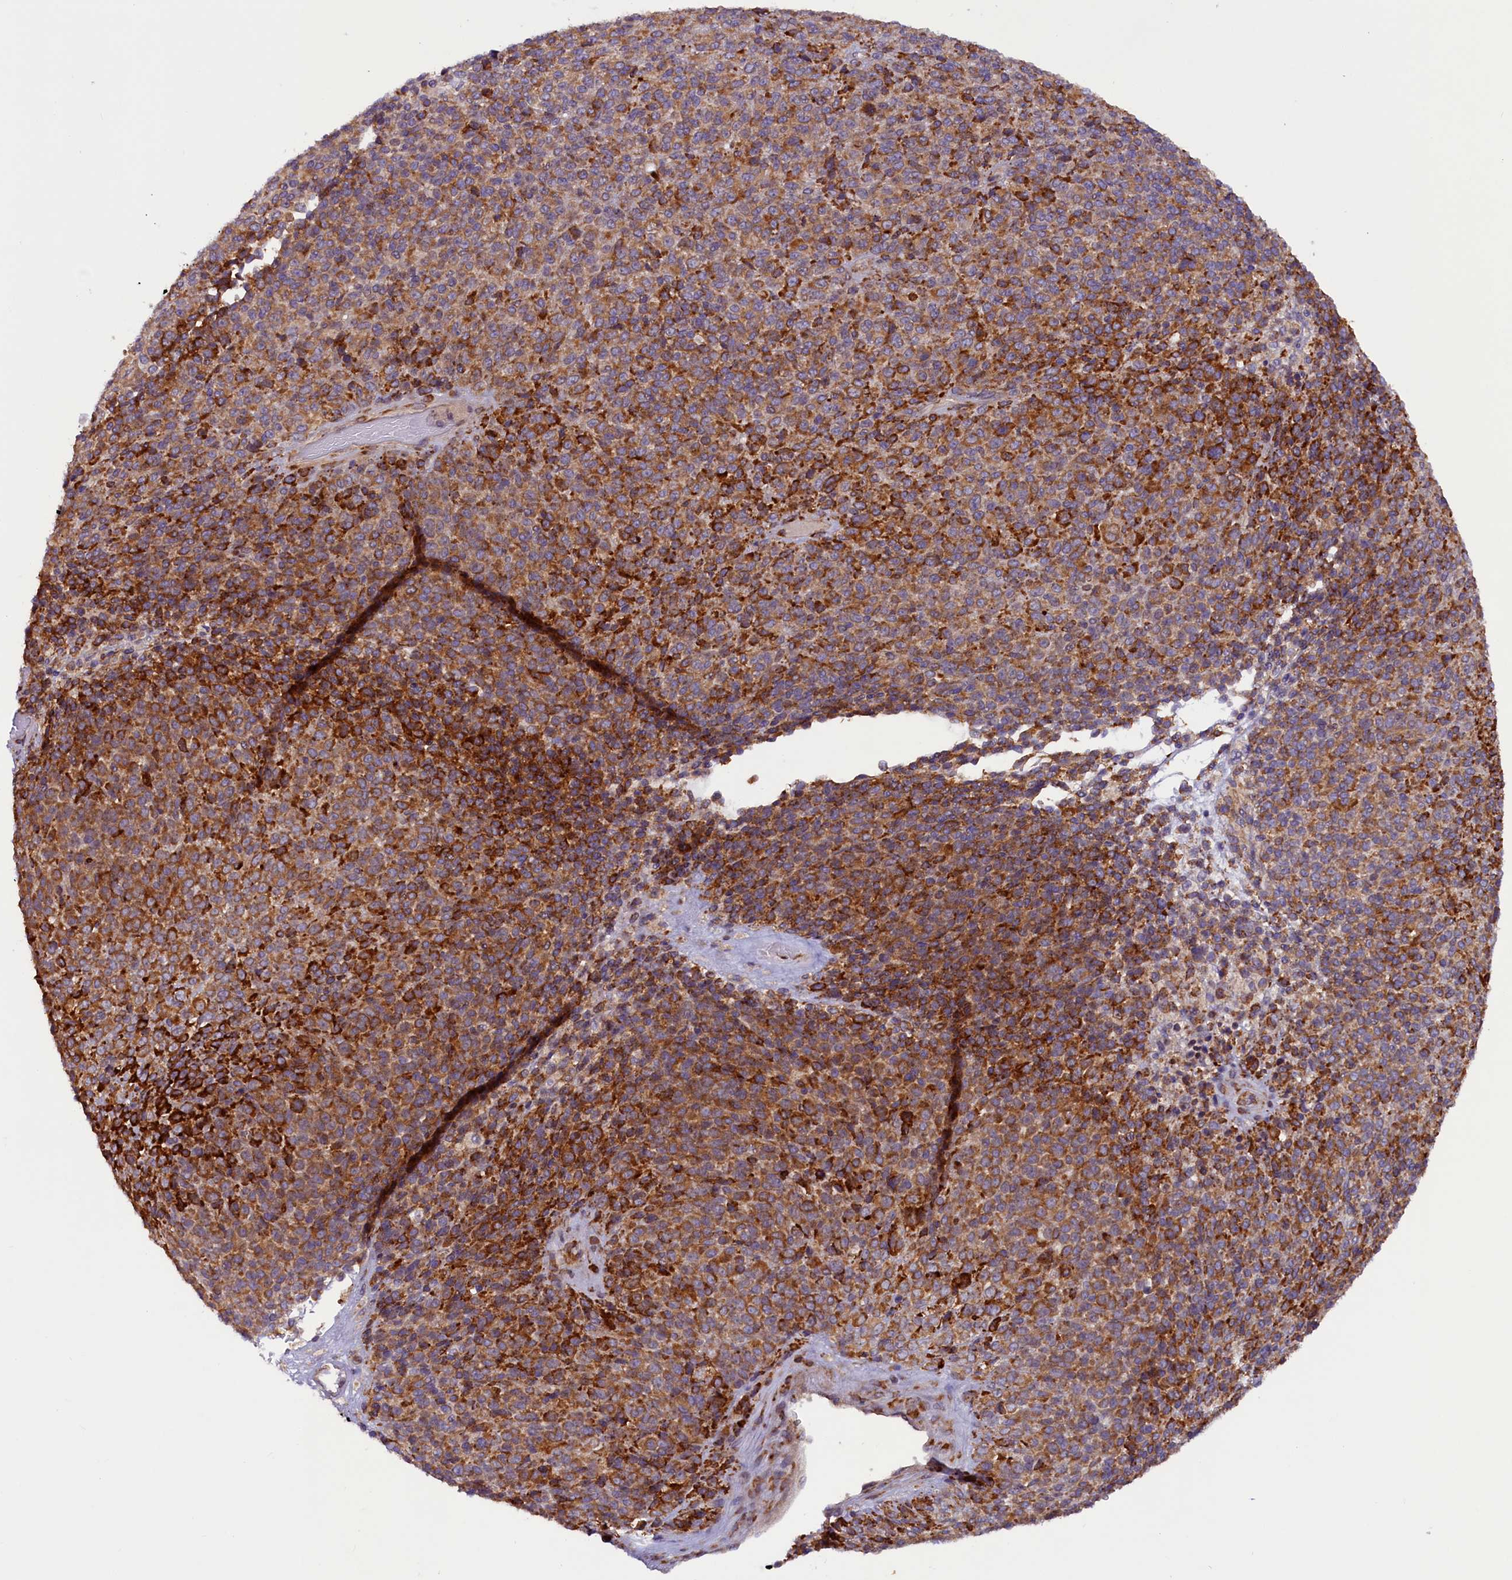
{"staining": {"intensity": "strong", "quantity": ">75%", "location": "cytoplasmic/membranous"}, "tissue": "melanoma", "cell_type": "Tumor cells", "image_type": "cancer", "snomed": [{"axis": "morphology", "description": "Malignant melanoma, Metastatic site"}, {"axis": "topography", "description": "Brain"}], "caption": "High-power microscopy captured an IHC photomicrograph of melanoma, revealing strong cytoplasmic/membranous positivity in about >75% of tumor cells.", "gene": "SSC5D", "patient": {"sex": "female", "age": 56}}